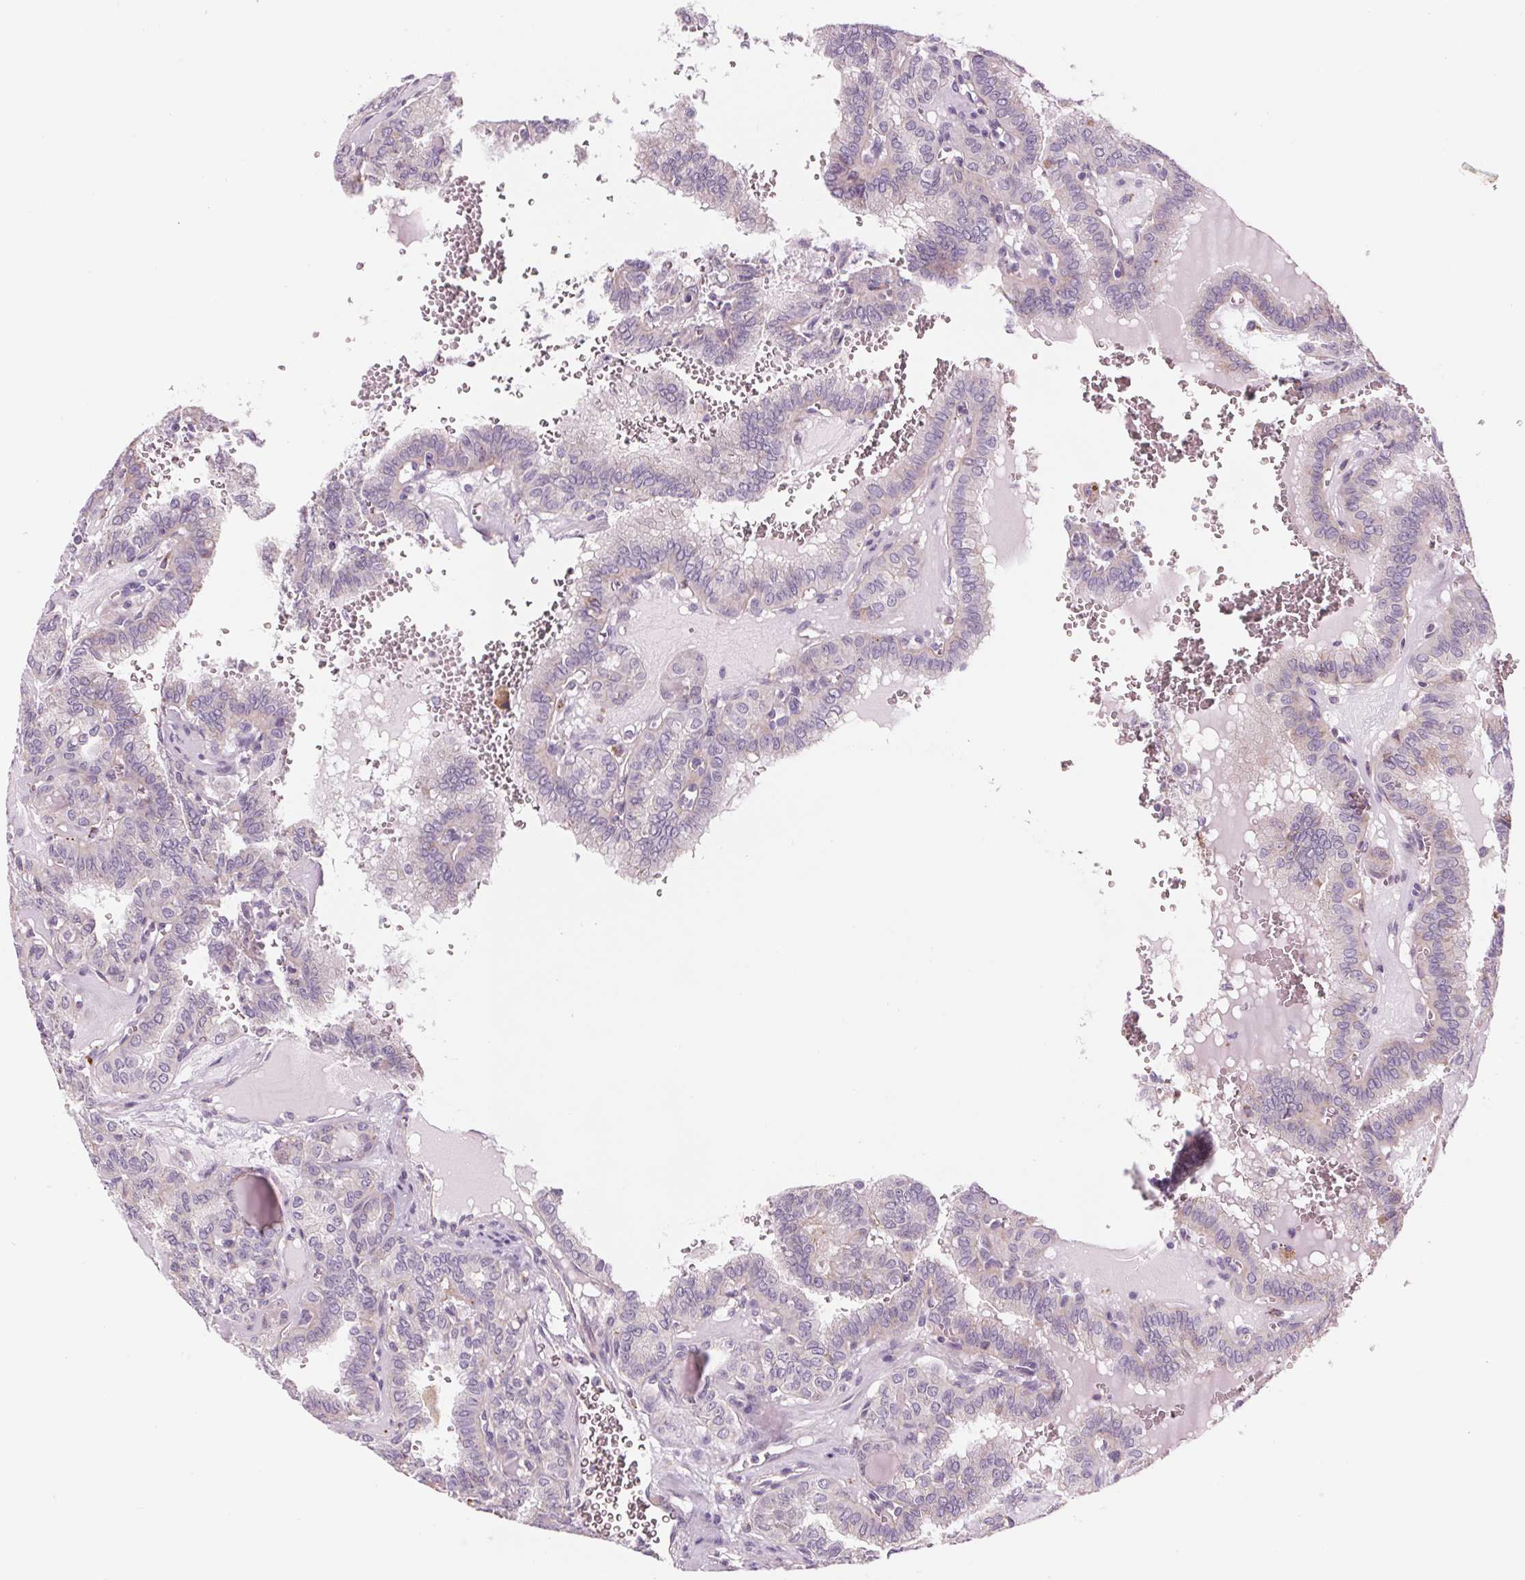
{"staining": {"intensity": "weak", "quantity": "<25%", "location": "cytoplasmic/membranous"}, "tissue": "thyroid cancer", "cell_type": "Tumor cells", "image_type": "cancer", "snomed": [{"axis": "morphology", "description": "Papillary adenocarcinoma, NOS"}, {"axis": "topography", "description": "Thyroid gland"}], "caption": "High power microscopy photomicrograph of an IHC histopathology image of papillary adenocarcinoma (thyroid), revealing no significant expression in tumor cells. (Brightfield microscopy of DAB (3,3'-diaminobenzidine) IHC at high magnification).", "gene": "SAMD5", "patient": {"sex": "female", "age": 41}}